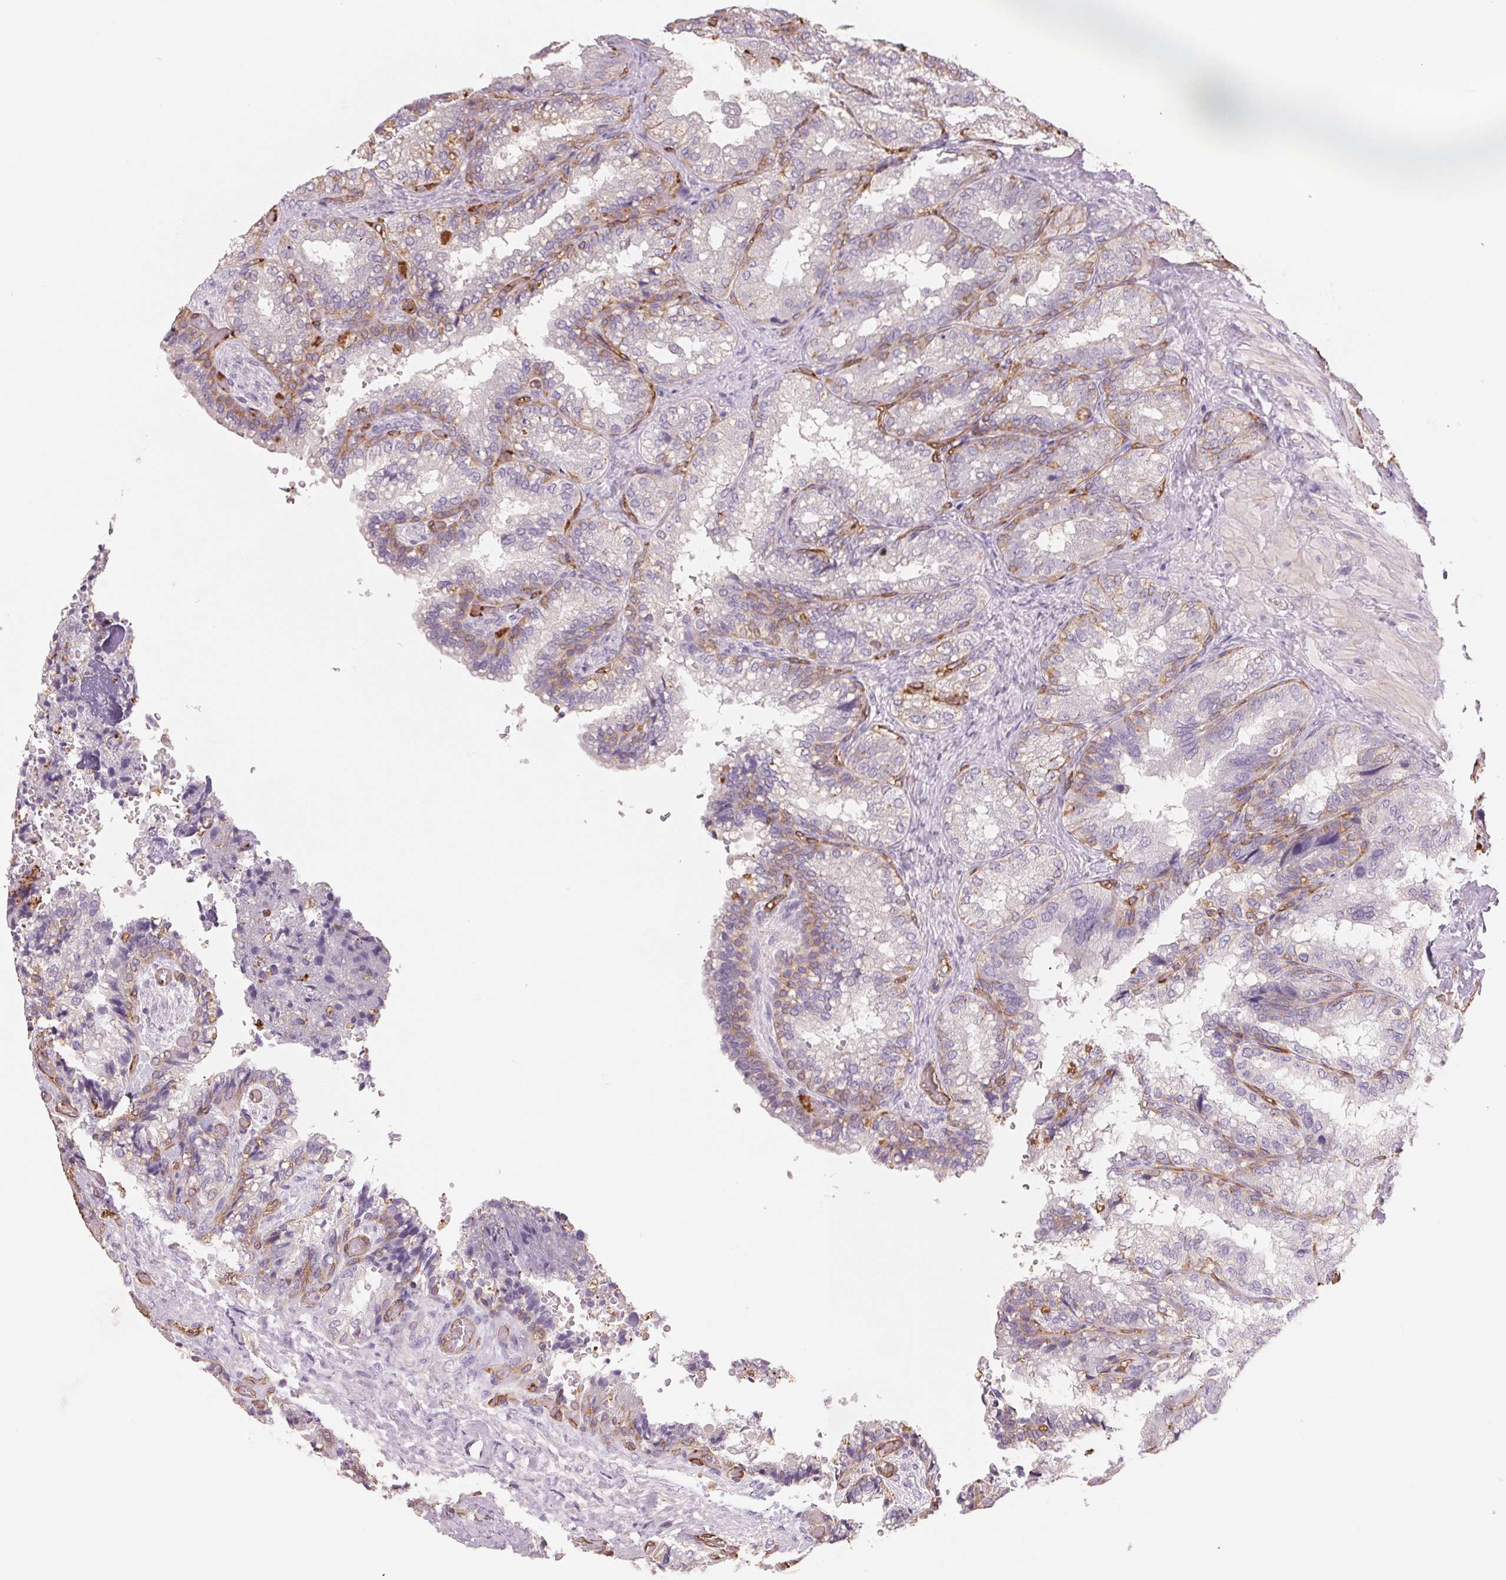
{"staining": {"intensity": "weak", "quantity": "25%-75%", "location": "cytoplasmic/membranous"}, "tissue": "seminal vesicle", "cell_type": "Glandular cells", "image_type": "normal", "snomed": [{"axis": "morphology", "description": "Normal tissue, NOS"}, {"axis": "topography", "description": "Seminal veicle"}], "caption": "Immunohistochemical staining of normal seminal vesicle demonstrates 25%-75% levels of weak cytoplasmic/membranous protein expression in approximately 25%-75% of glandular cells.", "gene": "ANKRD13B", "patient": {"sex": "male", "age": 57}}